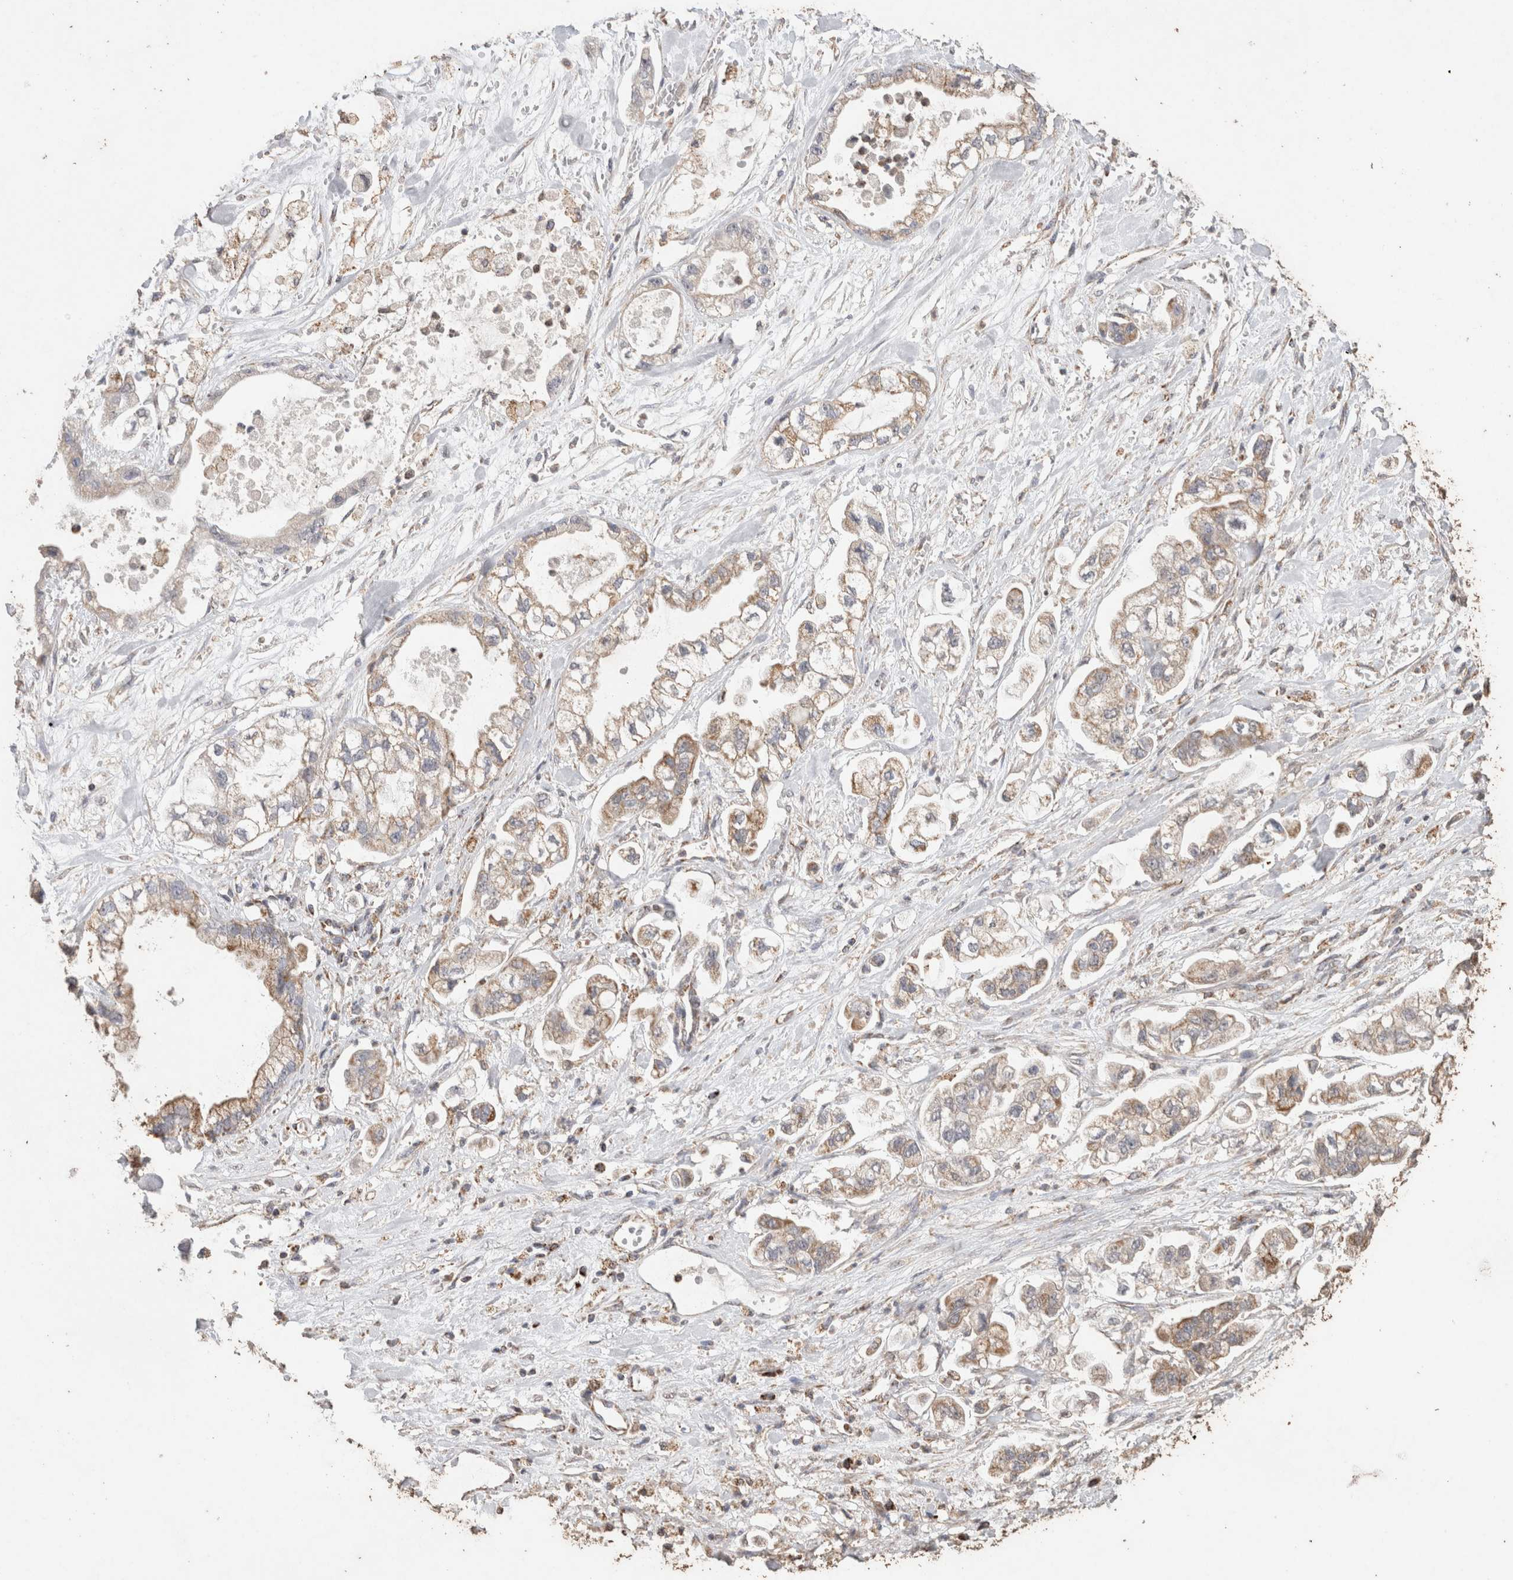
{"staining": {"intensity": "weak", "quantity": ">75%", "location": "cytoplasmic/membranous"}, "tissue": "stomach cancer", "cell_type": "Tumor cells", "image_type": "cancer", "snomed": [{"axis": "morphology", "description": "Normal tissue, NOS"}, {"axis": "morphology", "description": "Adenocarcinoma, NOS"}, {"axis": "topography", "description": "Stomach"}], "caption": "Stomach adenocarcinoma tissue shows weak cytoplasmic/membranous staining in approximately >75% of tumor cells", "gene": "ACADM", "patient": {"sex": "male", "age": 62}}